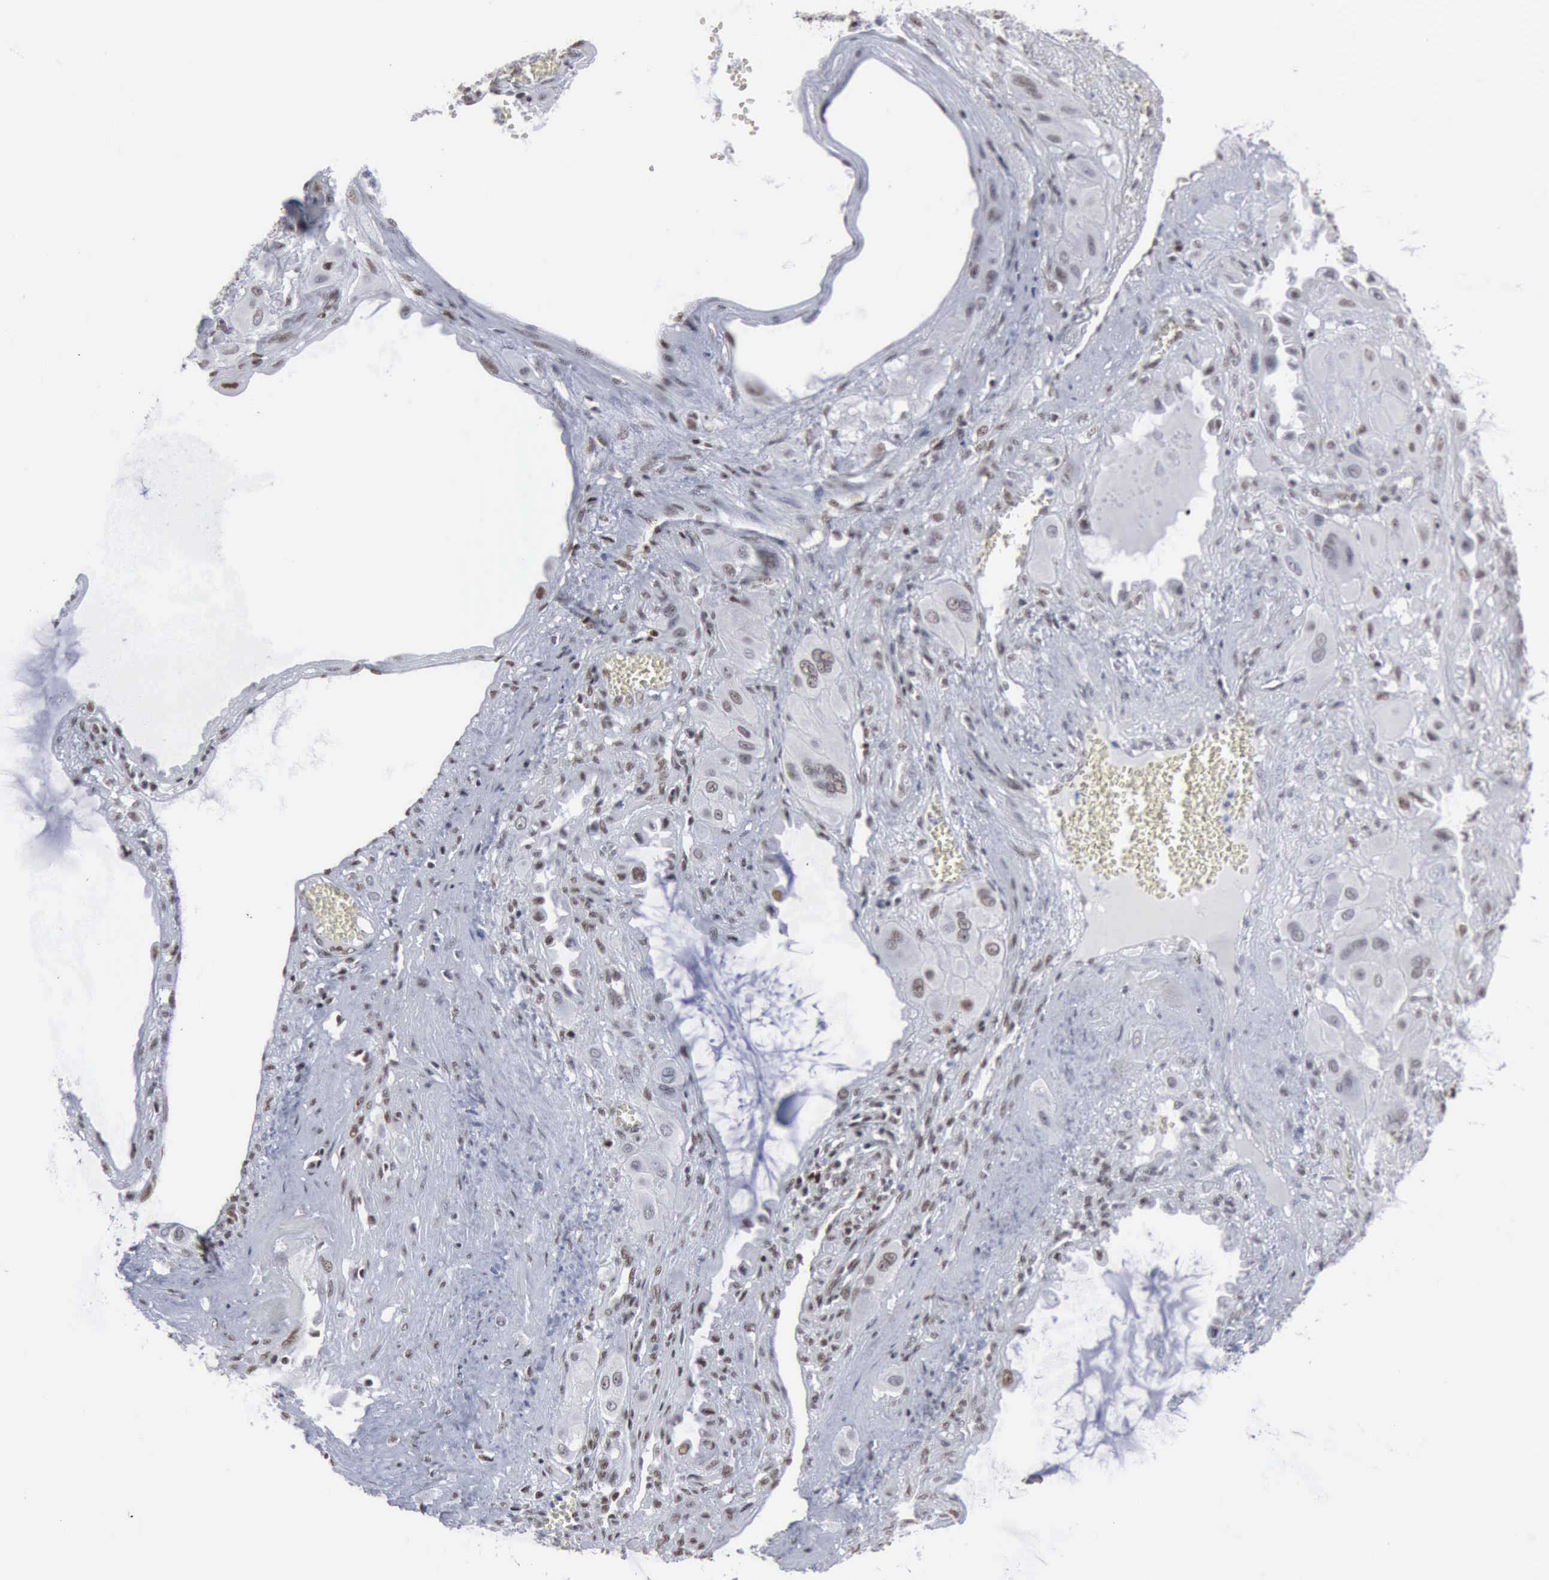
{"staining": {"intensity": "moderate", "quantity": "25%-75%", "location": "nuclear"}, "tissue": "cervical cancer", "cell_type": "Tumor cells", "image_type": "cancer", "snomed": [{"axis": "morphology", "description": "Squamous cell carcinoma, NOS"}, {"axis": "topography", "description": "Cervix"}], "caption": "A photomicrograph showing moderate nuclear staining in approximately 25%-75% of tumor cells in cervical cancer (squamous cell carcinoma), as visualized by brown immunohistochemical staining.", "gene": "XPA", "patient": {"sex": "female", "age": 34}}